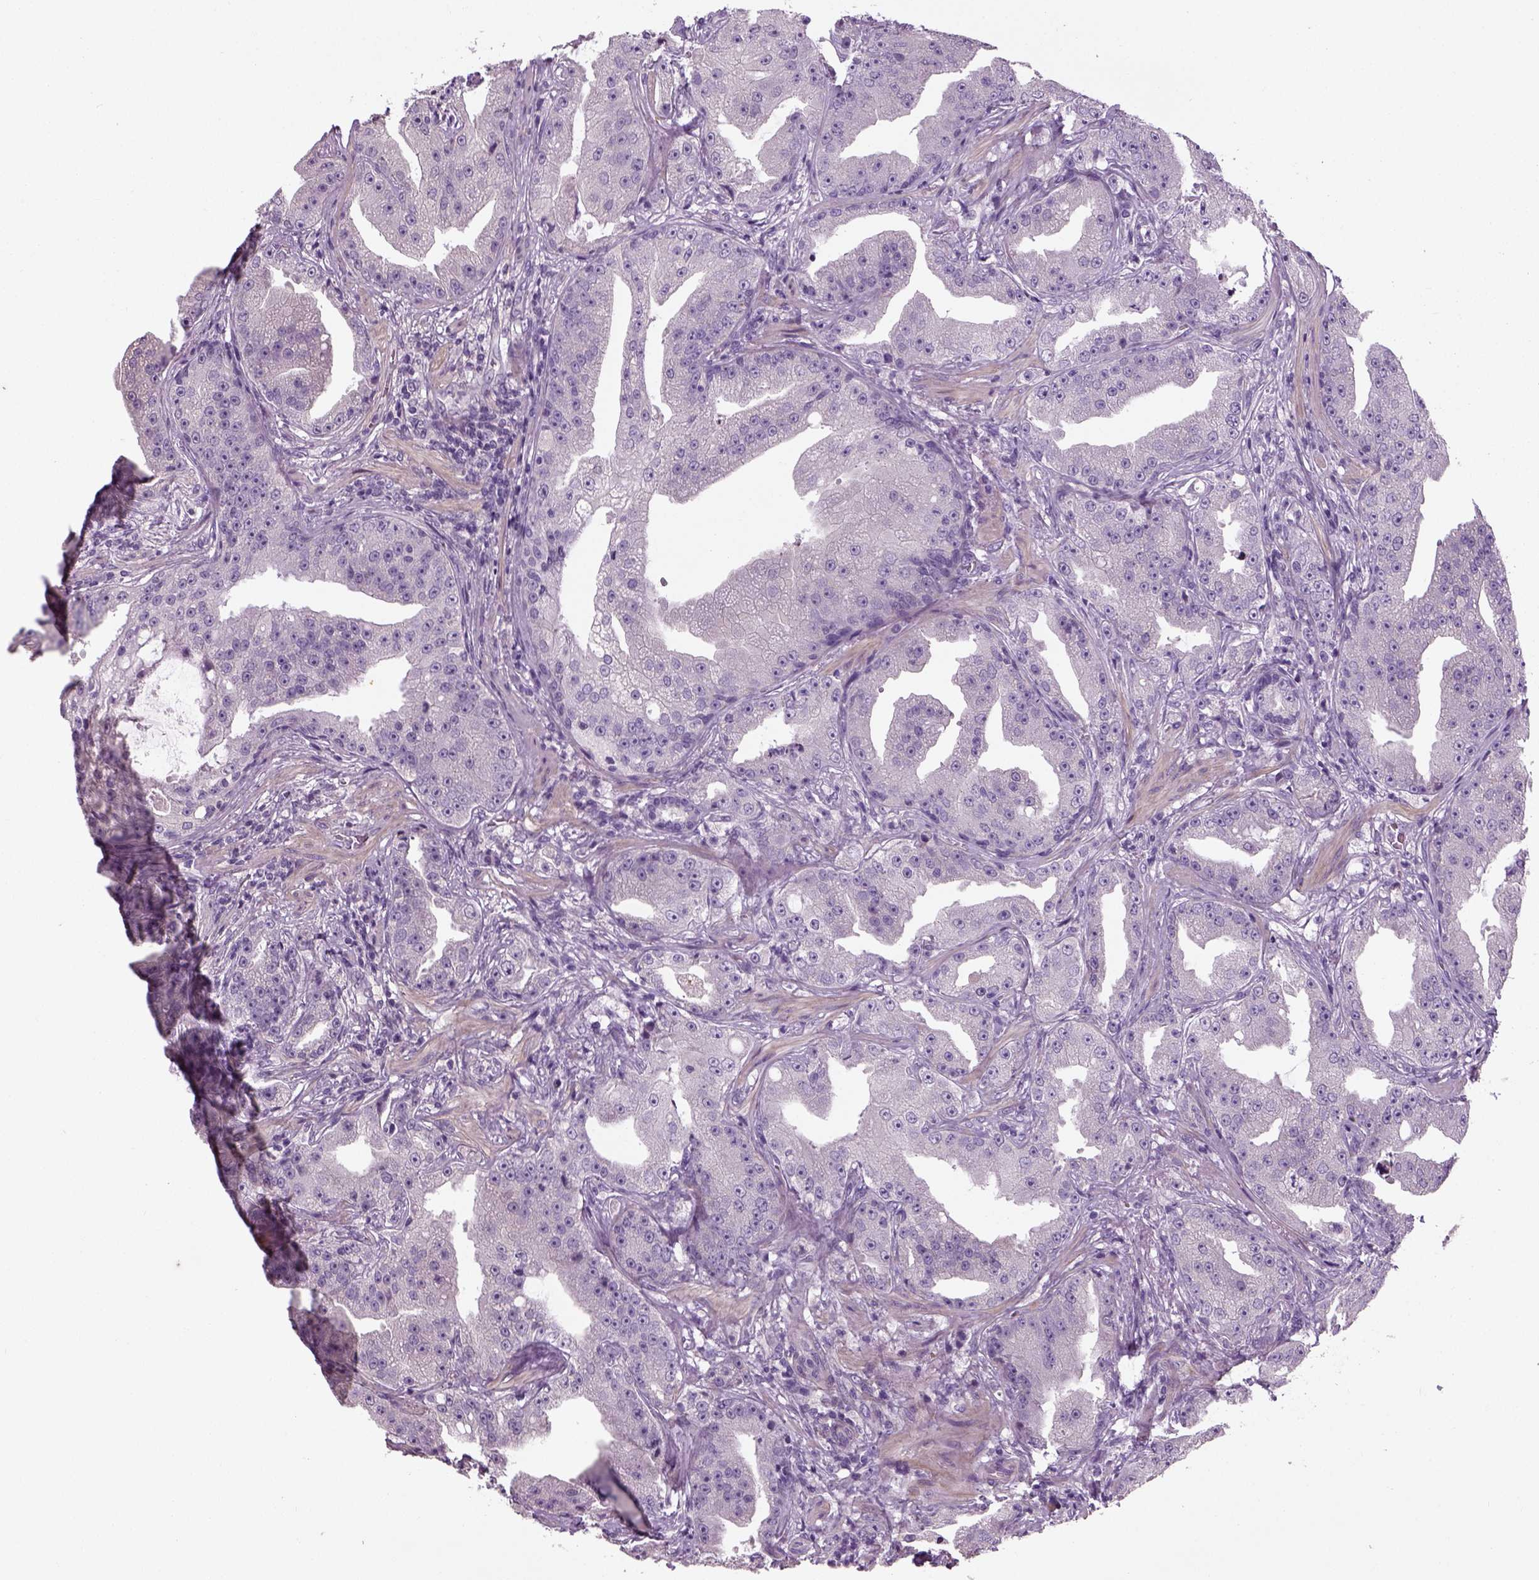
{"staining": {"intensity": "negative", "quantity": "none", "location": "none"}, "tissue": "prostate cancer", "cell_type": "Tumor cells", "image_type": "cancer", "snomed": [{"axis": "morphology", "description": "Adenocarcinoma, Low grade"}, {"axis": "topography", "description": "Prostate"}], "caption": "Prostate cancer was stained to show a protein in brown. There is no significant staining in tumor cells.", "gene": "ELOVL3", "patient": {"sex": "male", "age": 62}}